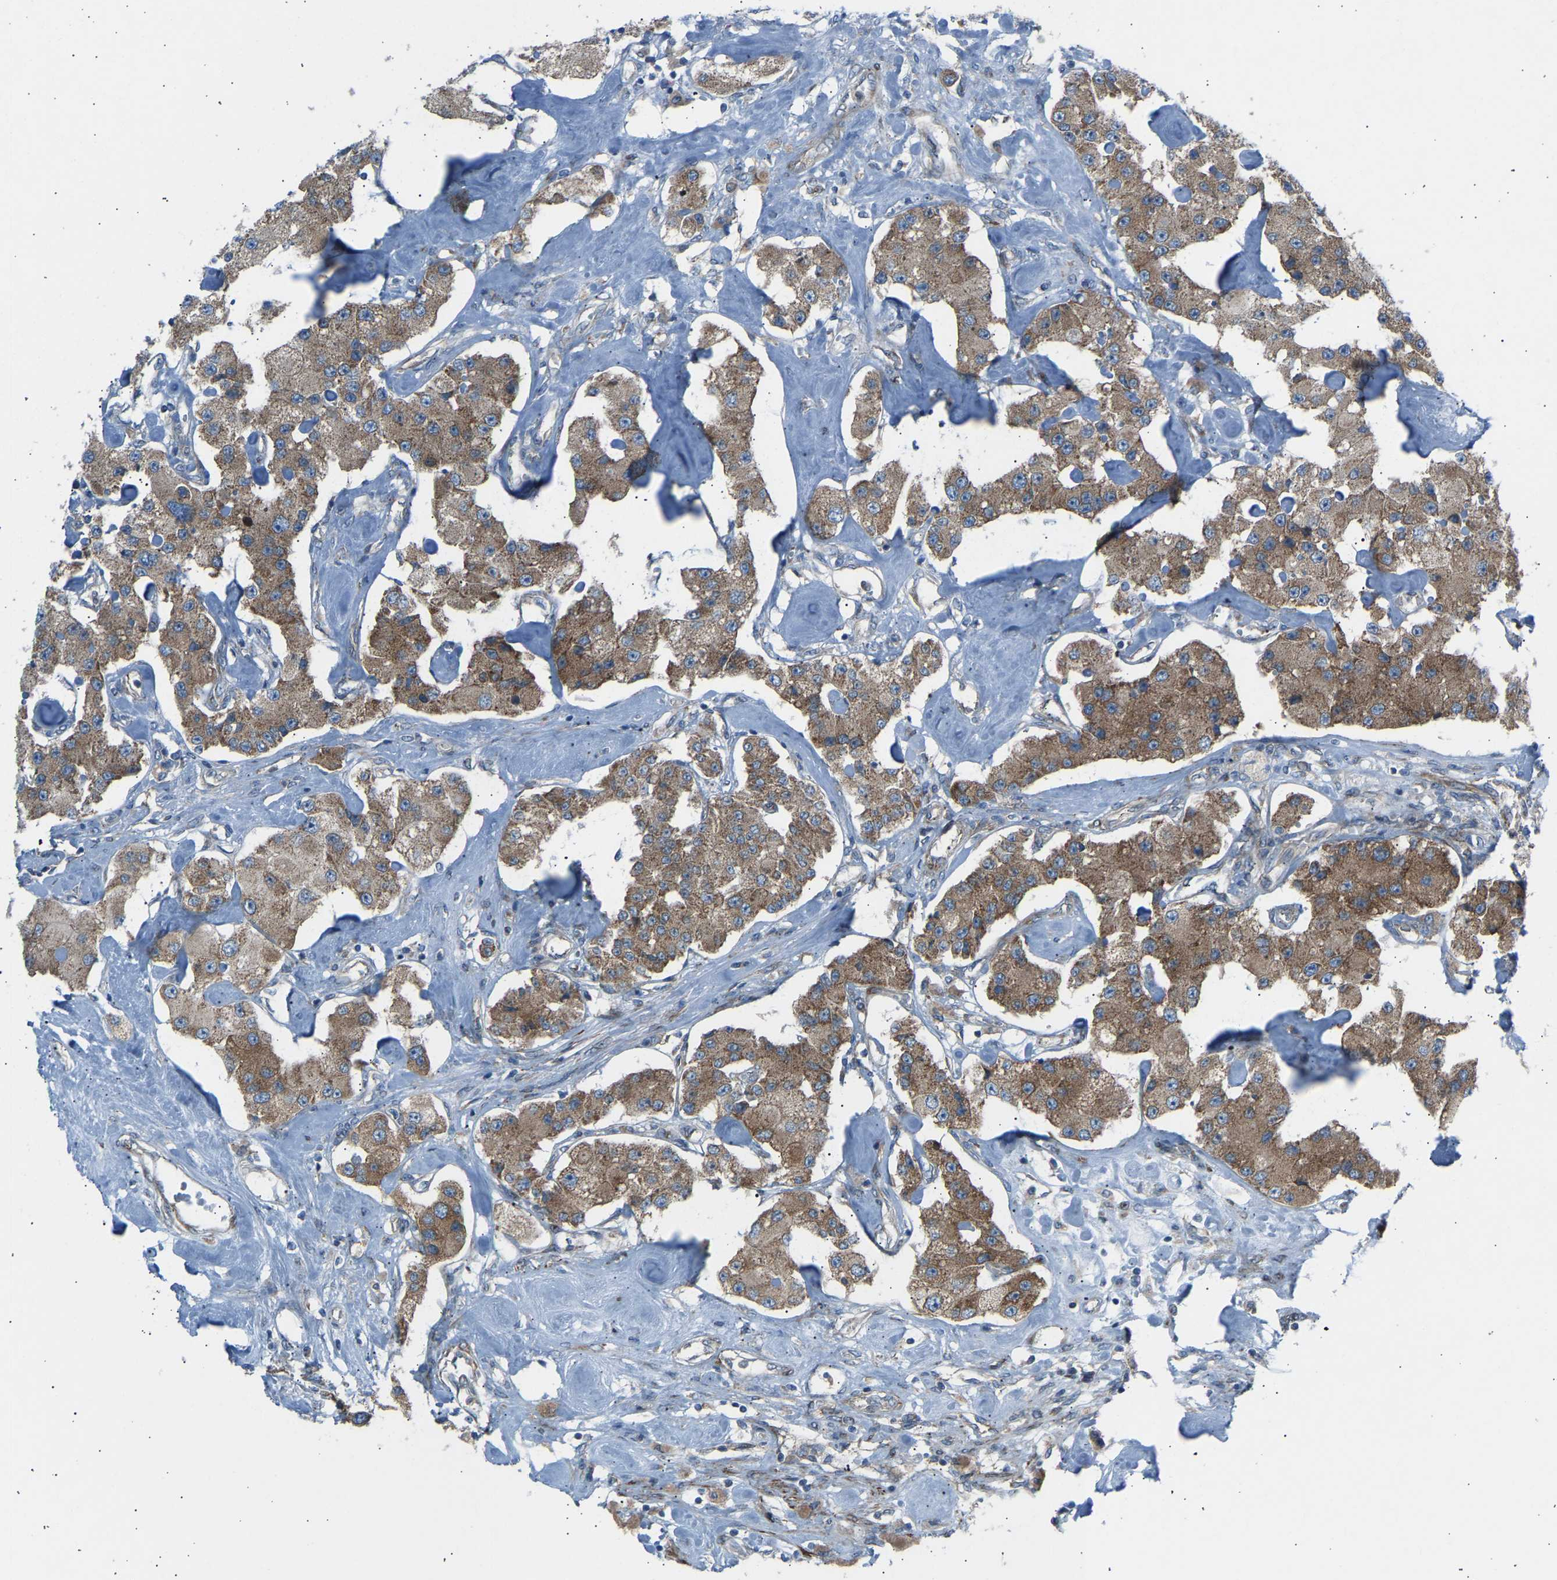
{"staining": {"intensity": "moderate", "quantity": ">75%", "location": "cytoplasmic/membranous"}, "tissue": "carcinoid", "cell_type": "Tumor cells", "image_type": "cancer", "snomed": [{"axis": "morphology", "description": "Carcinoid, malignant, NOS"}, {"axis": "topography", "description": "Pancreas"}], "caption": "Protein analysis of carcinoid tissue shows moderate cytoplasmic/membranous positivity in about >75% of tumor cells.", "gene": "VPS41", "patient": {"sex": "male", "age": 41}}